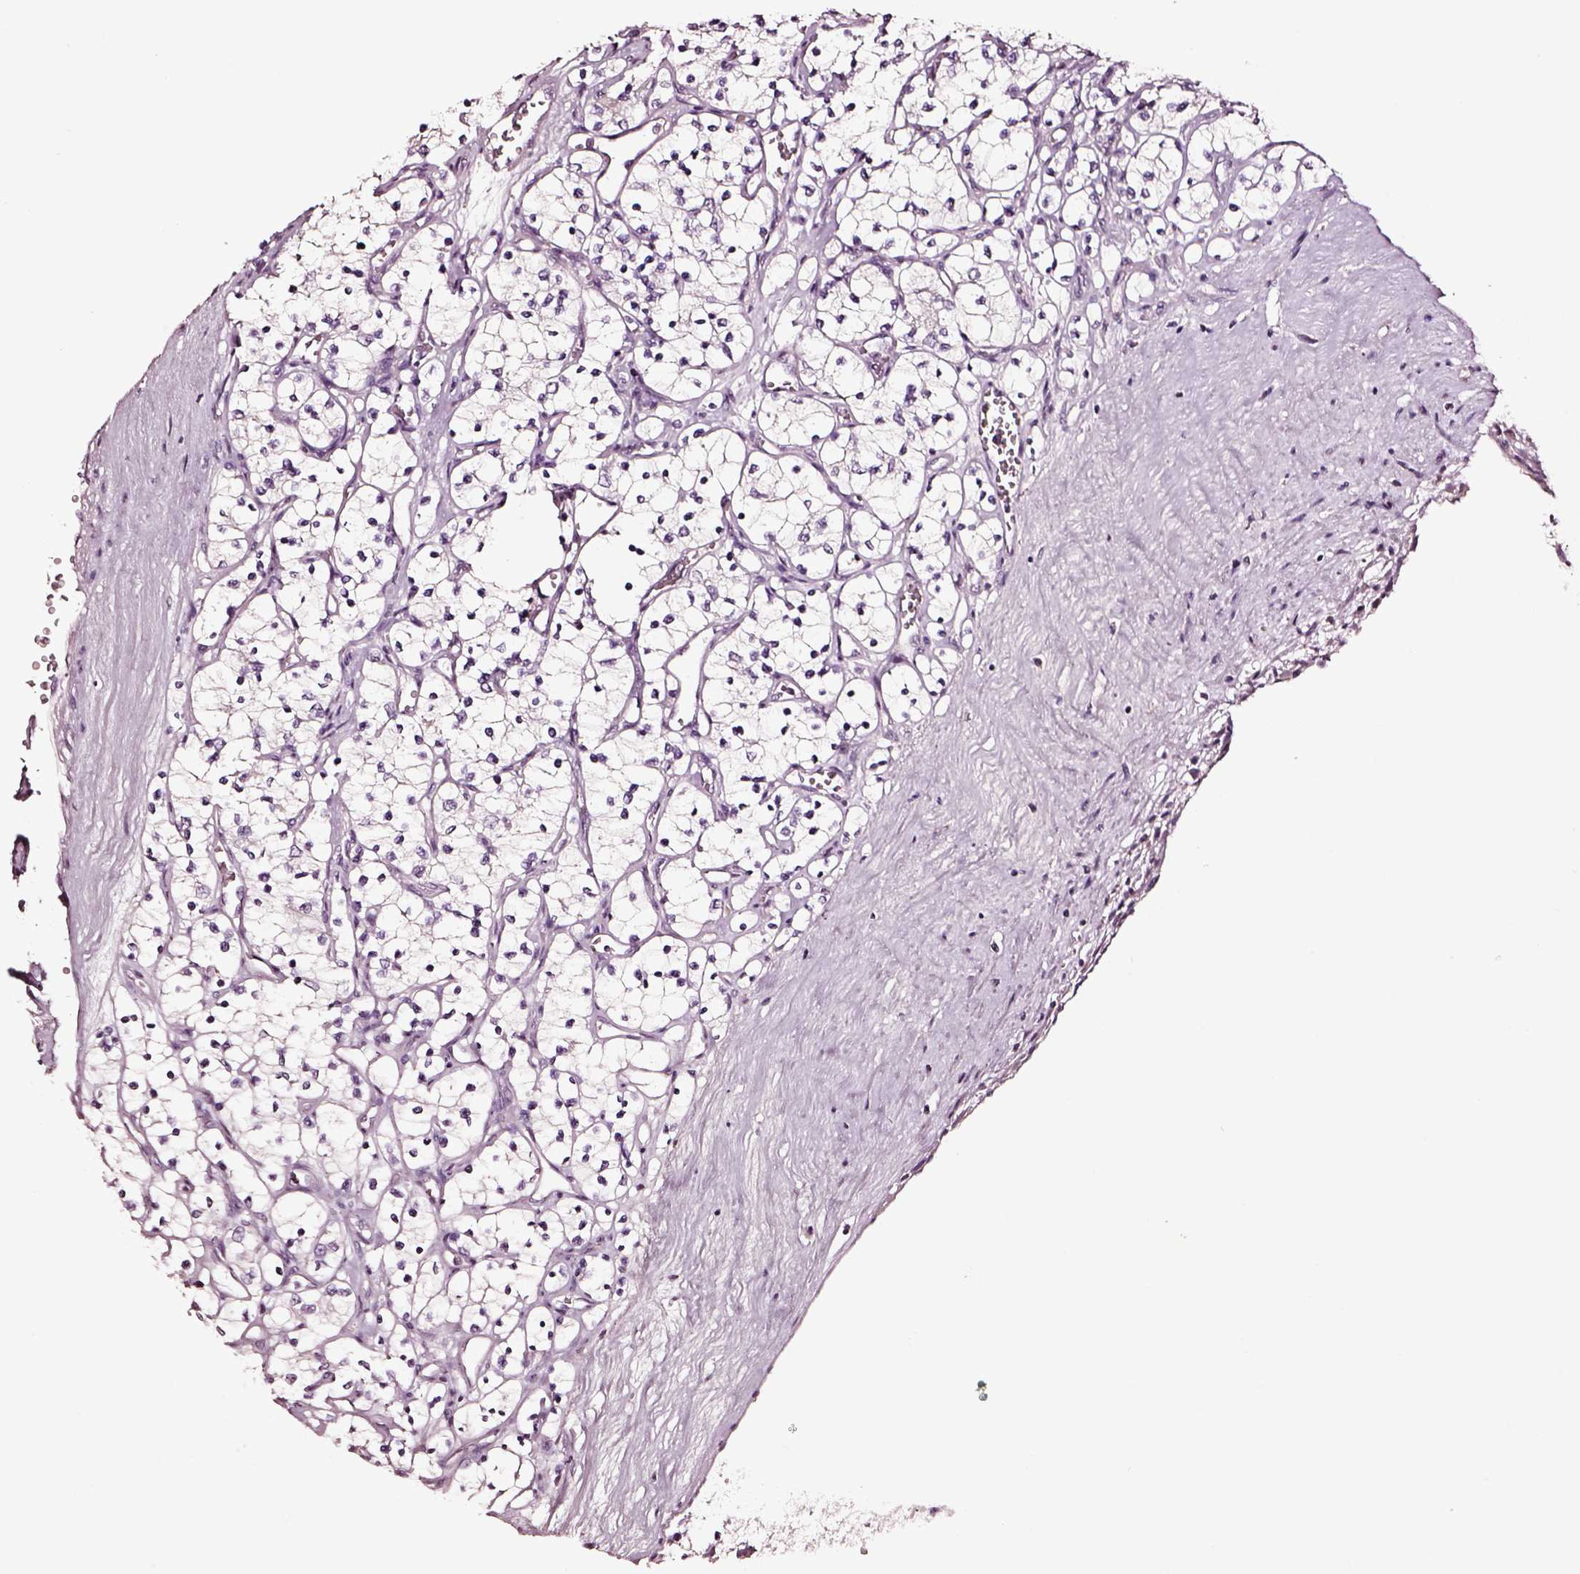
{"staining": {"intensity": "negative", "quantity": "none", "location": "none"}, "tissue": "renal cancer", "cell_type": "Tumor cells", "image_type": "cancer", "snomed": [{"axis": "morphology", "description": "Adenocarcinoma, NOS"}, {"axis": "topography", "description": "Kidney"}], "caption": "An immunohistochemistry histopathology image of renal cancer is shown. There is no staining in tumor cells of renal cancer.", "gene": "SMIM17", "patient": {"sex": "female", "age": 69}}